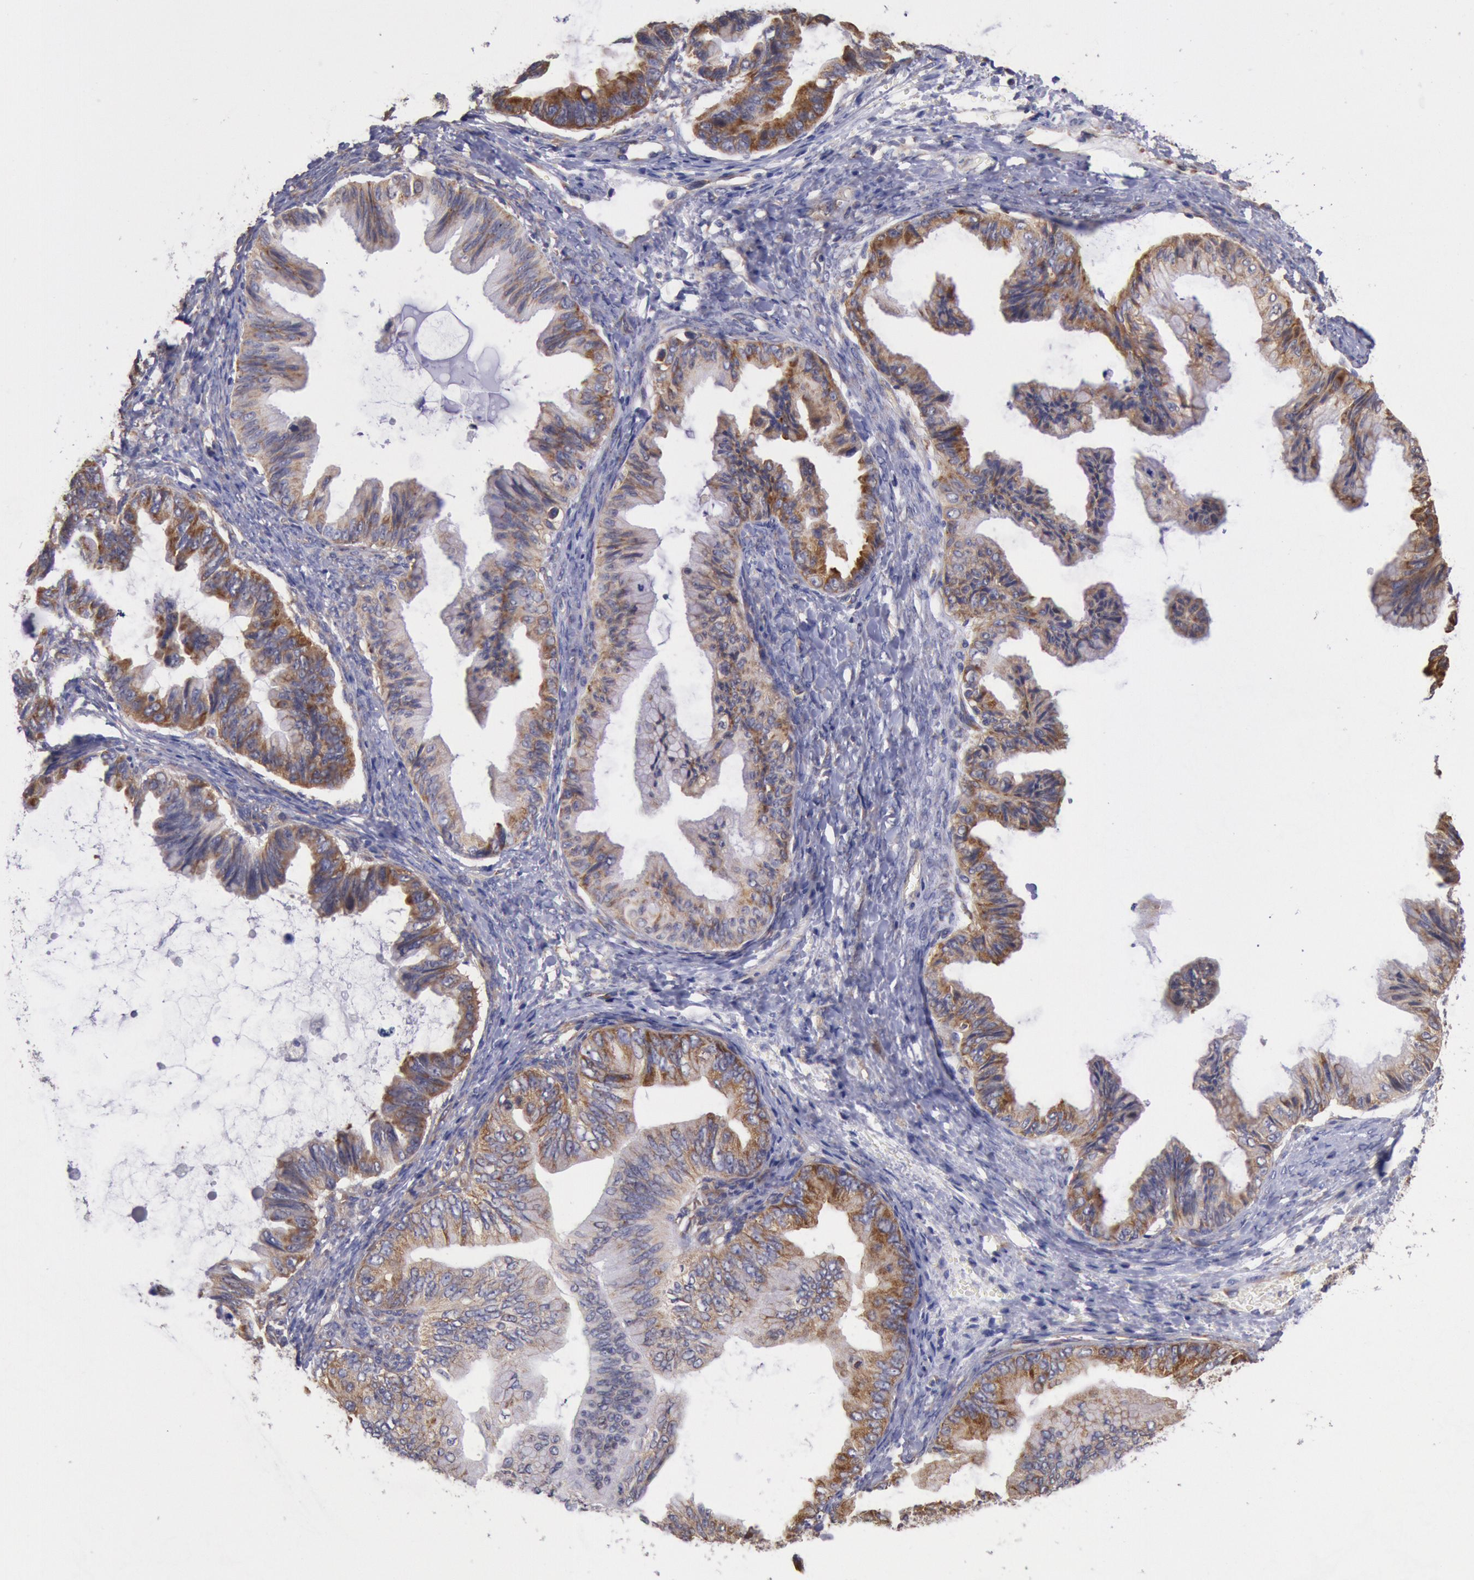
{"staining": {"intensity": "moderate", "quantity": ">75%", "location": "cytoplasmic/membranous"}, "tissue": "ovarian cancer", "cell_type": "Tumor cells", "image_type": "cancer", "snomed": [{"axis": "morphology", "description": "Cystadenocarcinoma, mucinous, NOS"}, {"axis": "topography", "description": "Ovary"}], "caption": "Protein staining reveals moderate cytoplasmic/membranous staining in about >75% of tumor cells in ovarian cancer (mucinous cystadenocarcinoma).", "gene": "DRG1", "patient": {"sex": "female", "age": 36}}